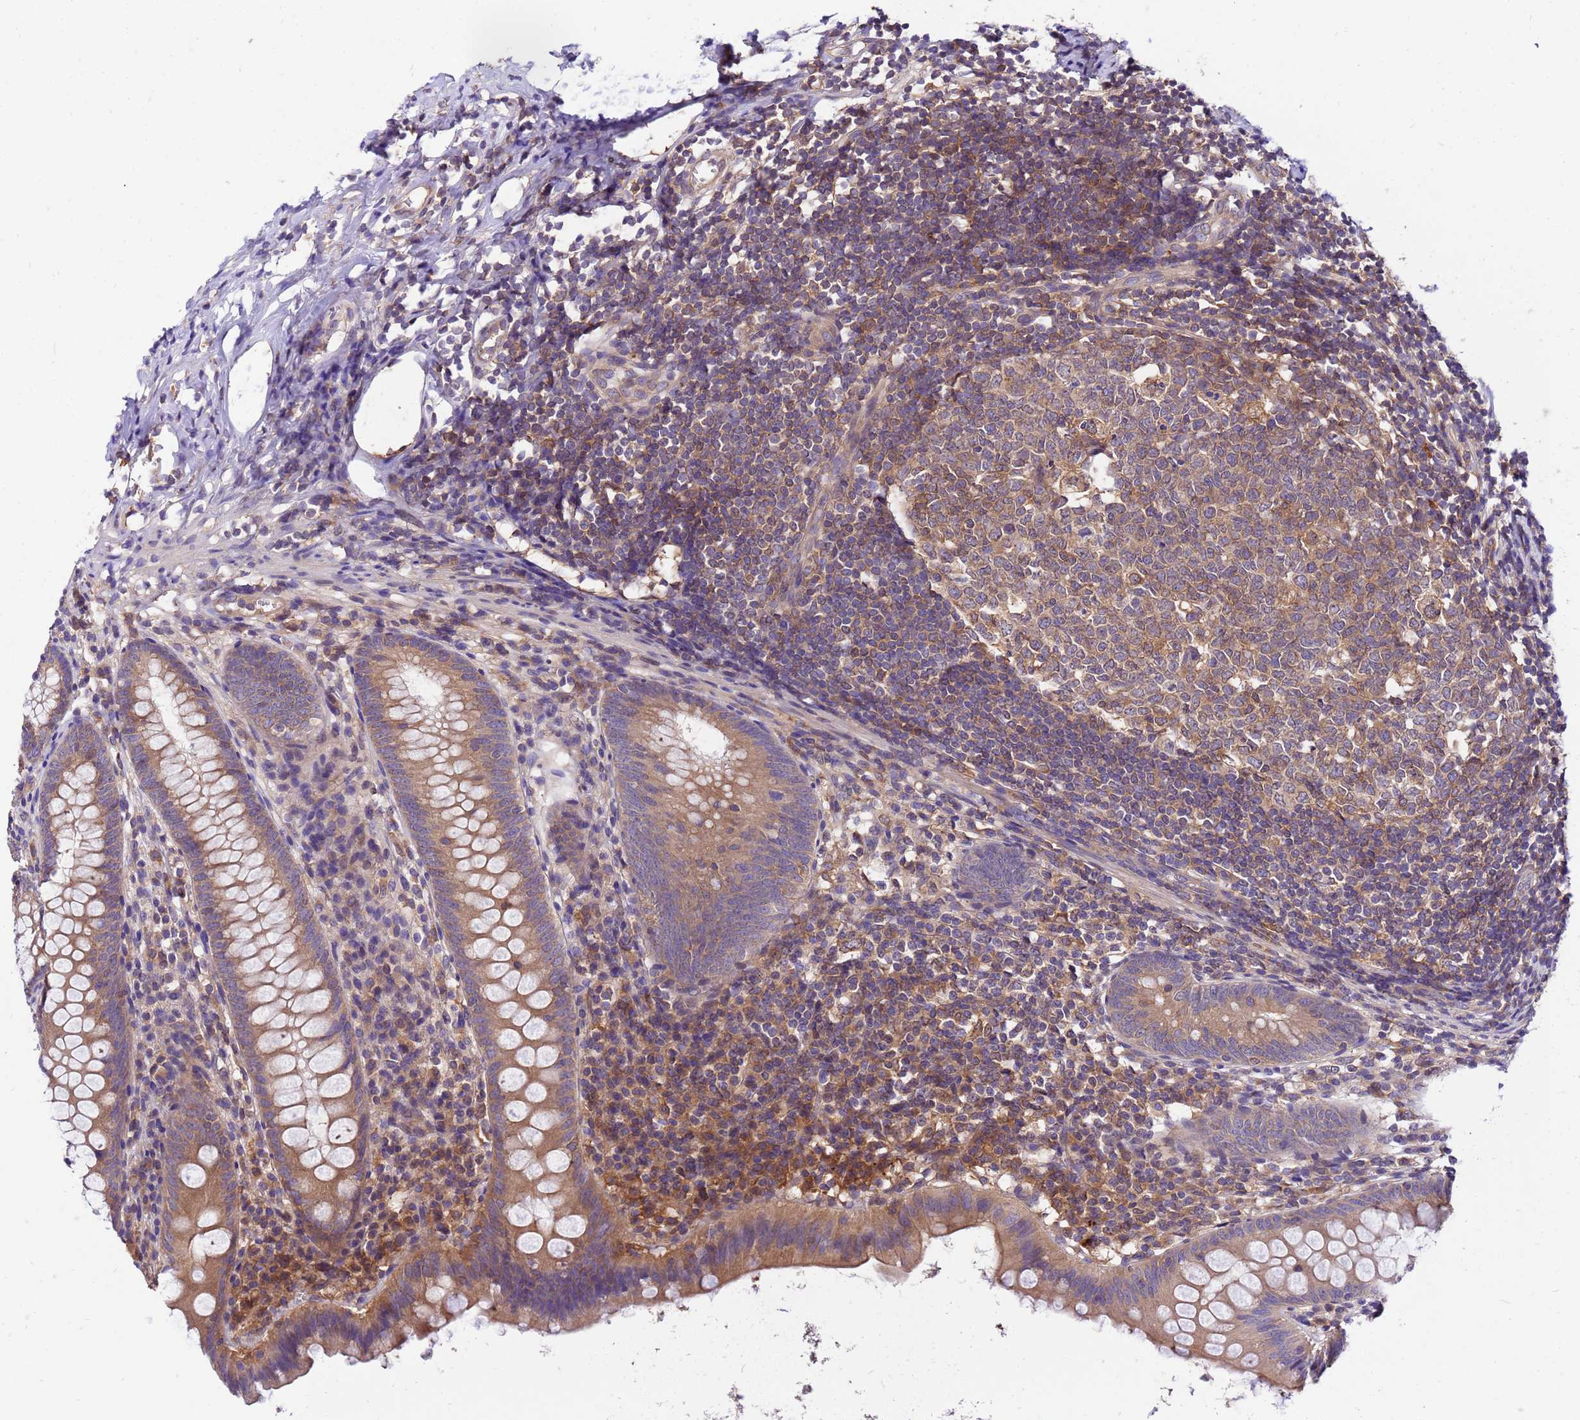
{"staining": {"intensity": "moderate", "quantity": "25%-75%", "location": "cytoplasmic/membranous"}, "tissue": "appendix", "cell_type": "Glandular cells", "image_type": "normal", "snomed": [{"axis": "morphology", "description": "Normal tissue, NOS"}, {"axis": "topography", "description": "Appendix"}], "caption": "Approximately 25%-75% of glandular cells in unremarkable human appendix exhibit moderate cytoplasmic/membranous protein positivity as visualized by brown immunohistochemical staining.", "gene": "GET3", "patient": {"sex": "female", "age": 51}}